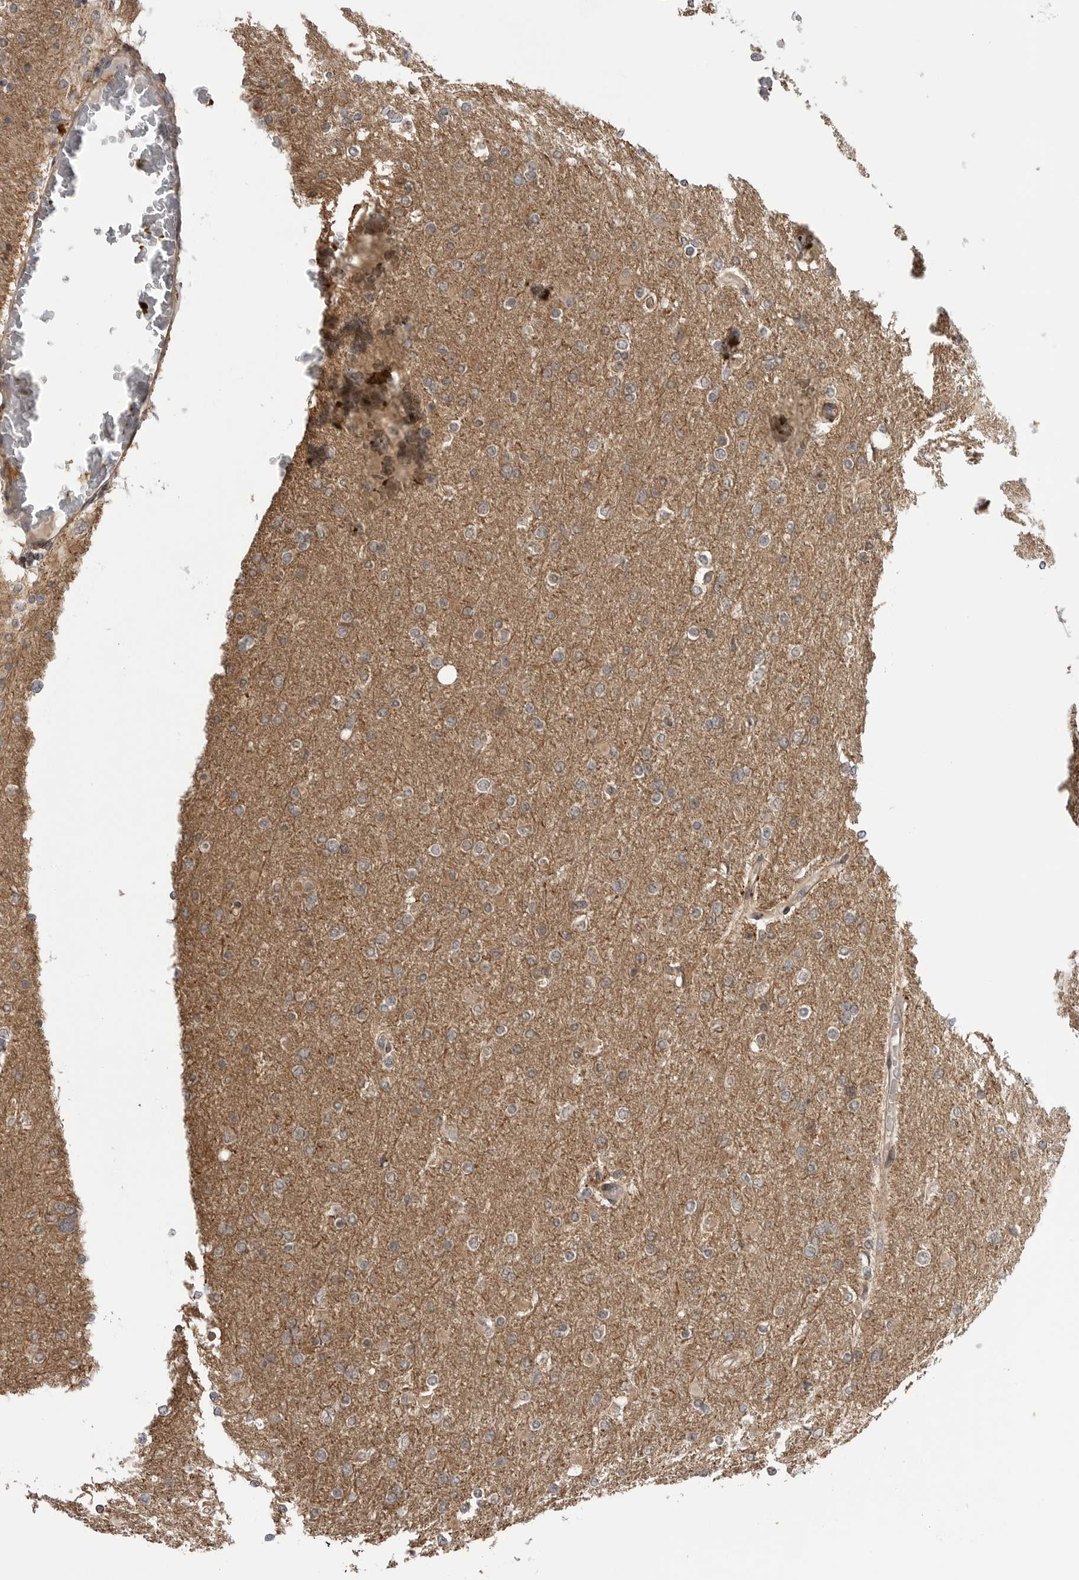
{"staining": {"intensity": "negative", "quantity": "none", "location": "none"}, "tissue": "glioma", "cell_type": "Tumor cells", "image_type": "cancer", "snomed": [{"axis": "morphology", "description": "Glioma, malignant, High grade"}, {"axis": "topography", "description": "Cerebral cortex"}], "caption": "Immunohistochemistry image of neoplastic tissue: malignant high-grade glioma stained with DAB shows no significant protein expression in tumor cells.", "gene": "LRRC45", "patient": {"sex": "female", "age": 36}}